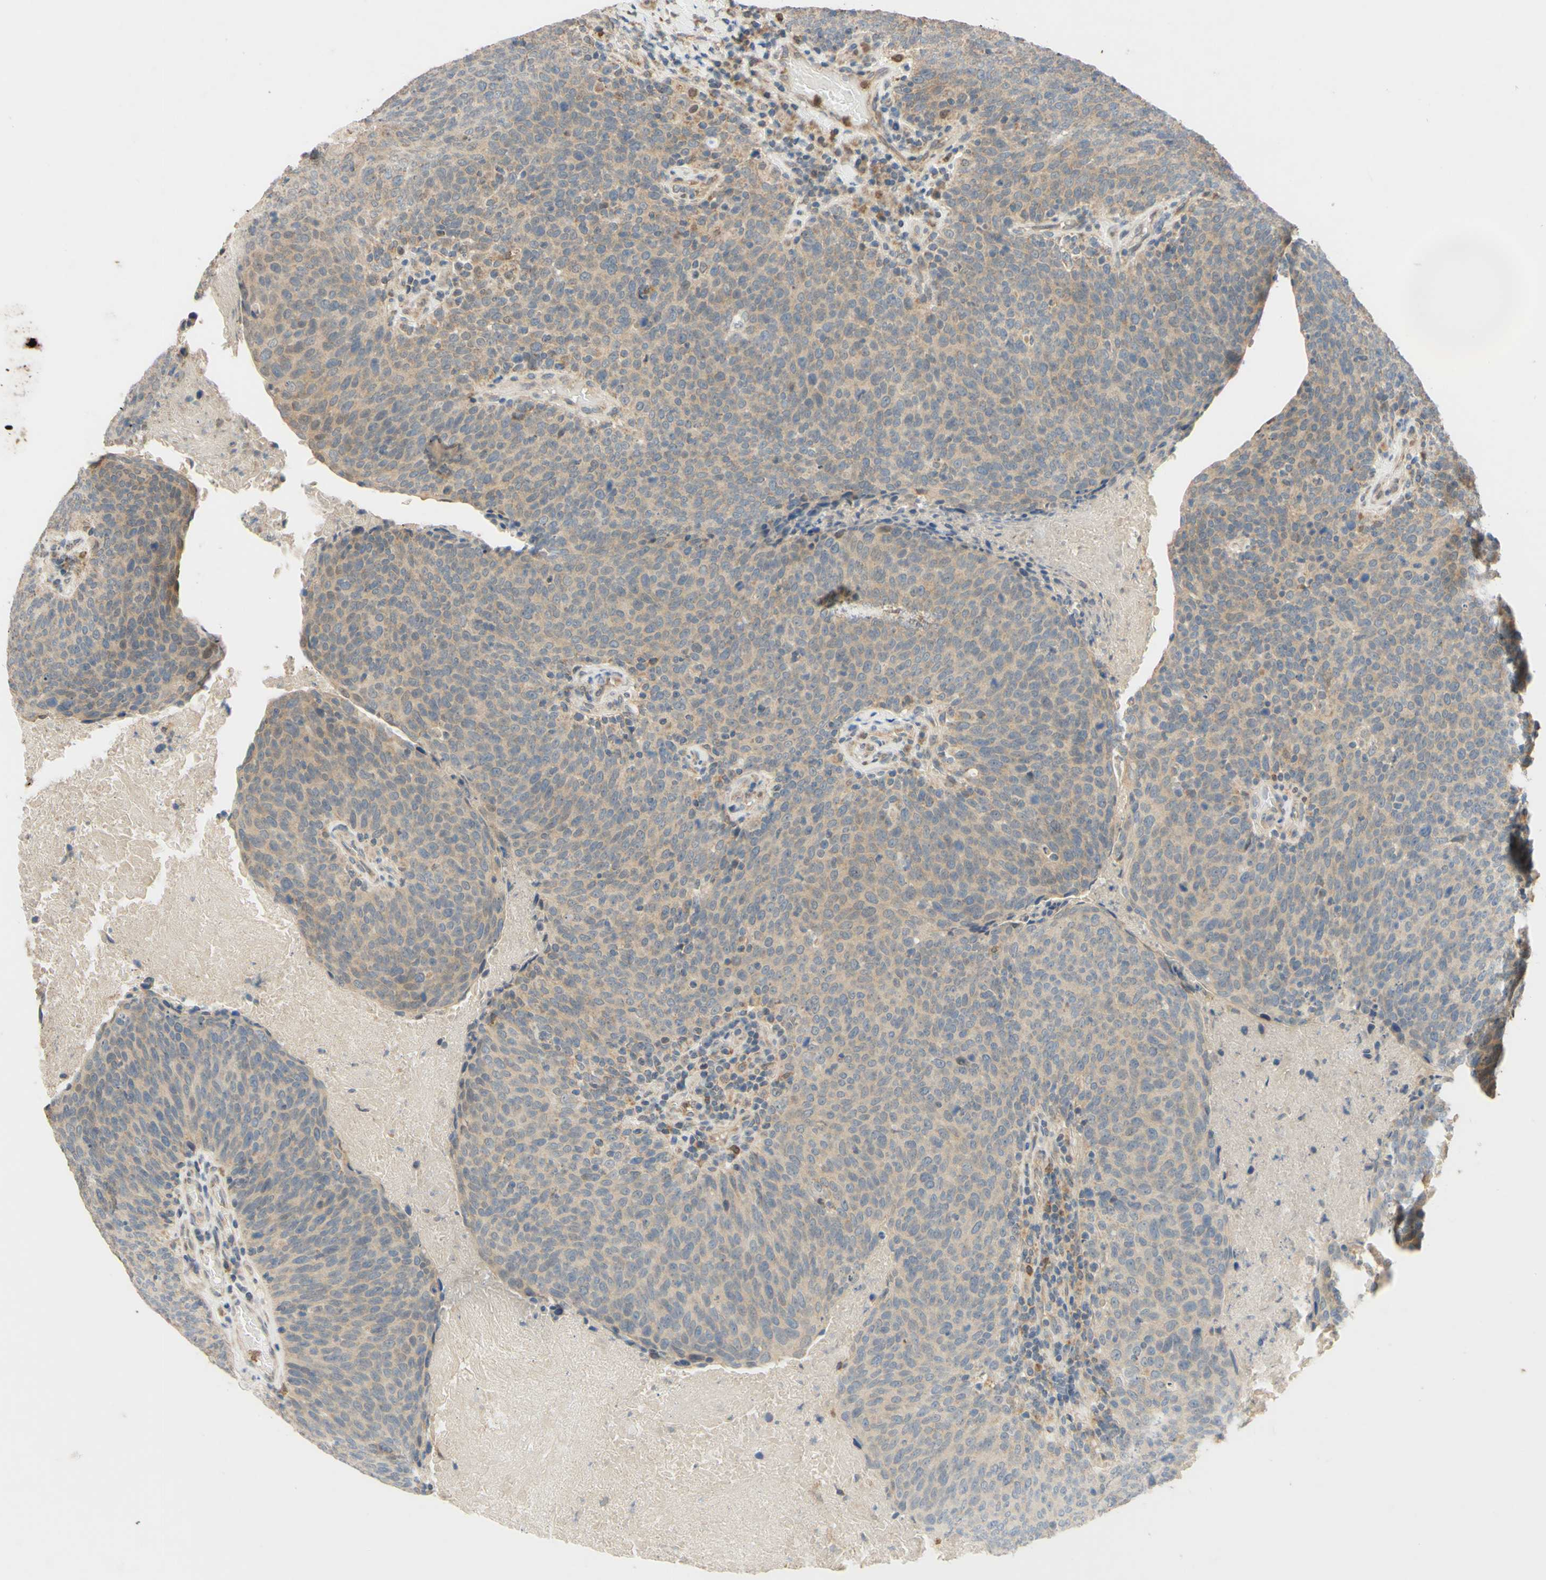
{"staining": {"intensity": "weak", "quantity": ">75%", "location": "cytoplasmic/membranous"}, "tissue": "head and neck cancer", "cell_type": "Tumor cells", "image_type": "cancer", "snomed": [{"axis": "morphology", "description": "Squamous cell carcinoma, NOS"}, {"axis": "morphology", "description": "Squamous cell carcinoma, metastatic, NOS"}, {"axis": "topography", "description": "Lymph node"}, {"axis": "topography", "description": "Head-Neck"}], "caption": "Tumor cells show weak cytoplasmic/membranous positivity in approximately >75% of cells in head and neck metastatic squamous cell carcinoma.", "gene": "GATA1", "patient": {"sex": "male", "age": 62}}